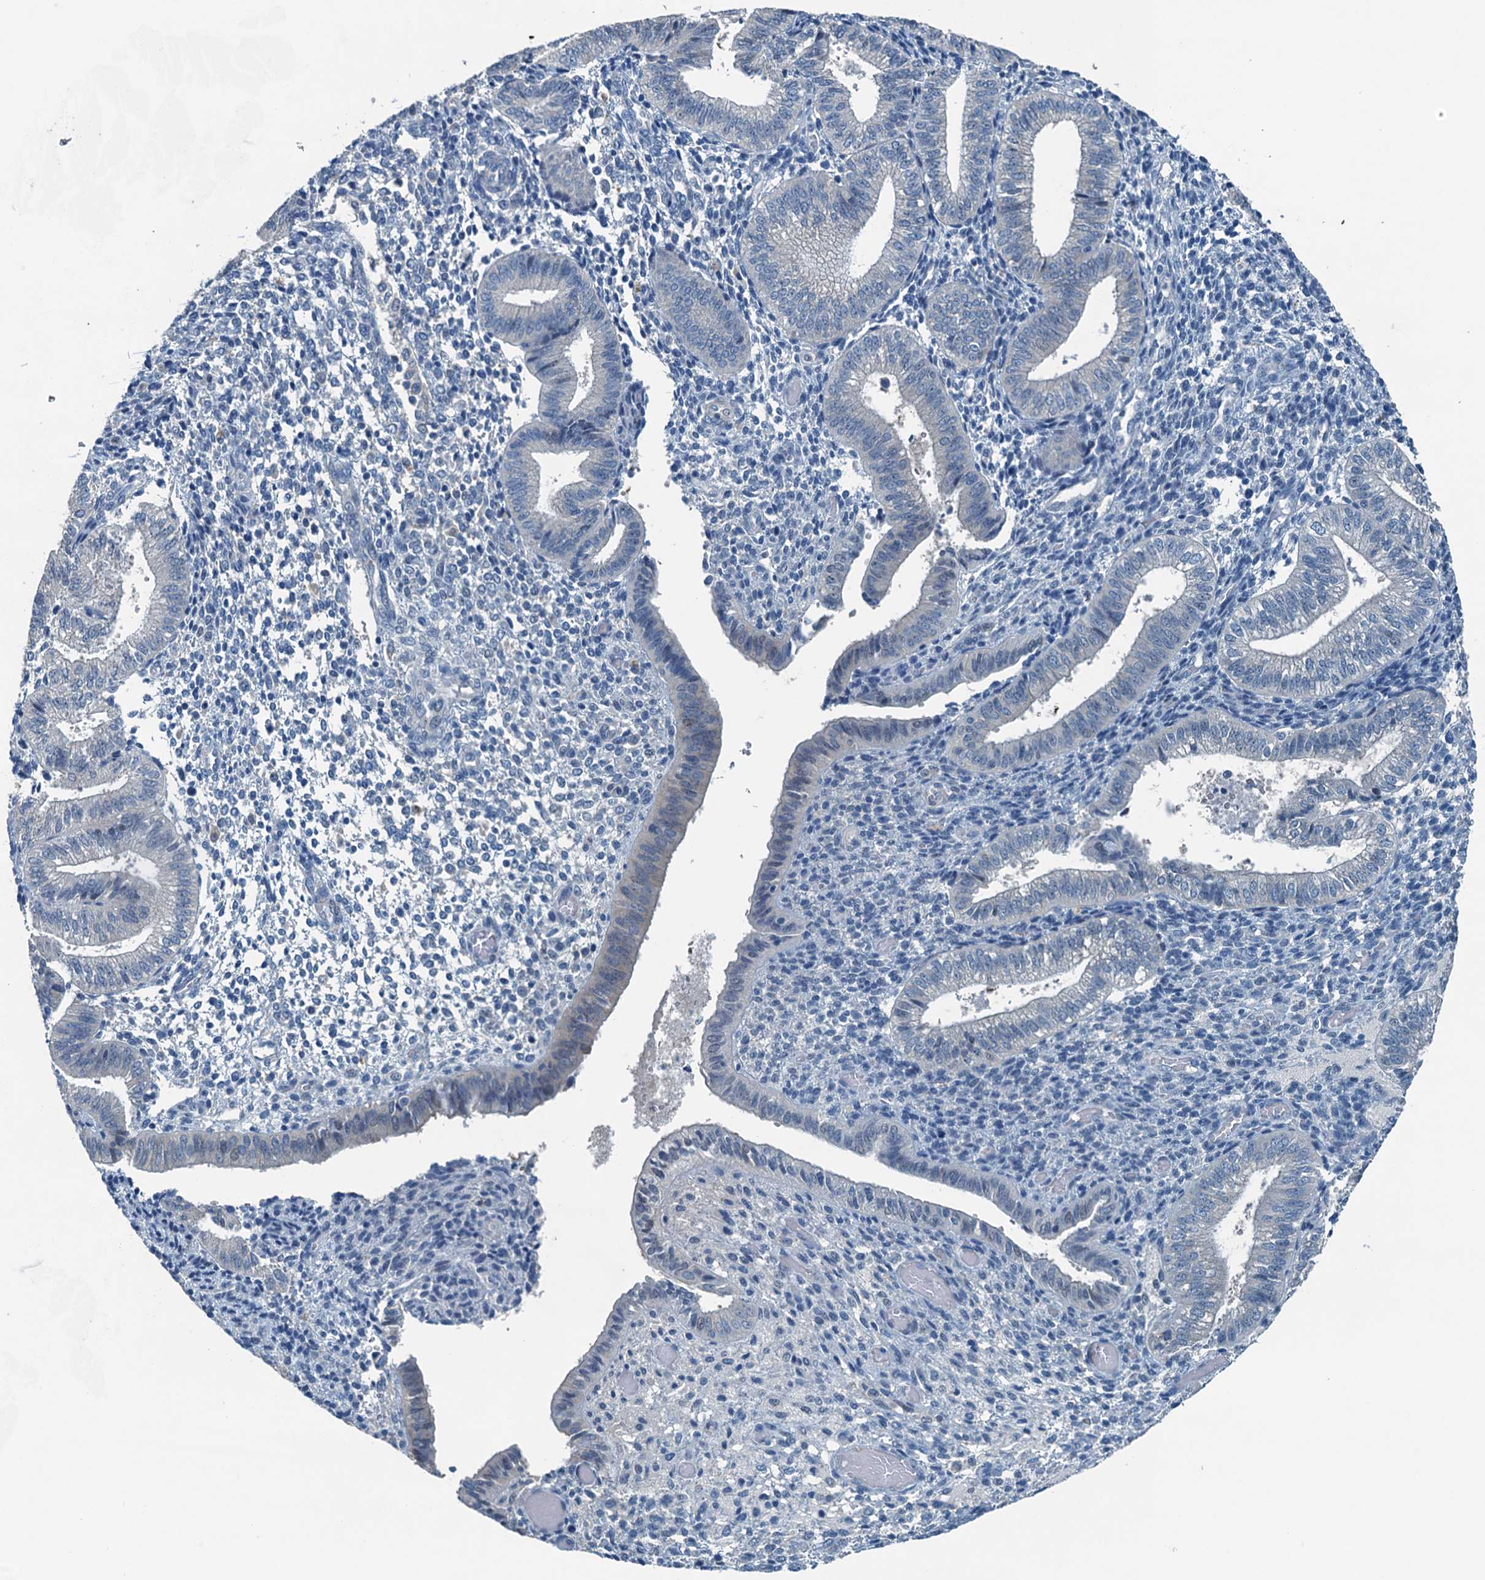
{"staining": {"intensity": "negative", "quantity": "none", "location": "none"}, "tissue": "endometrium", "cell_type": "Cells in endometrial stroma", "image_type": "normal", "snomed": [{"axis": "morphology", "description": "Normal tissue, NOS"}, {"axis": "topography", "description": "Endometrium"}], "caption": "Immunohistochemistry micrograph of benign endometrium stained for a protein (brown), which reveals no expression in cells in endometrial stroma.", "gene": "CBLIF", "patient": {"sex": "female", "age": 34}}